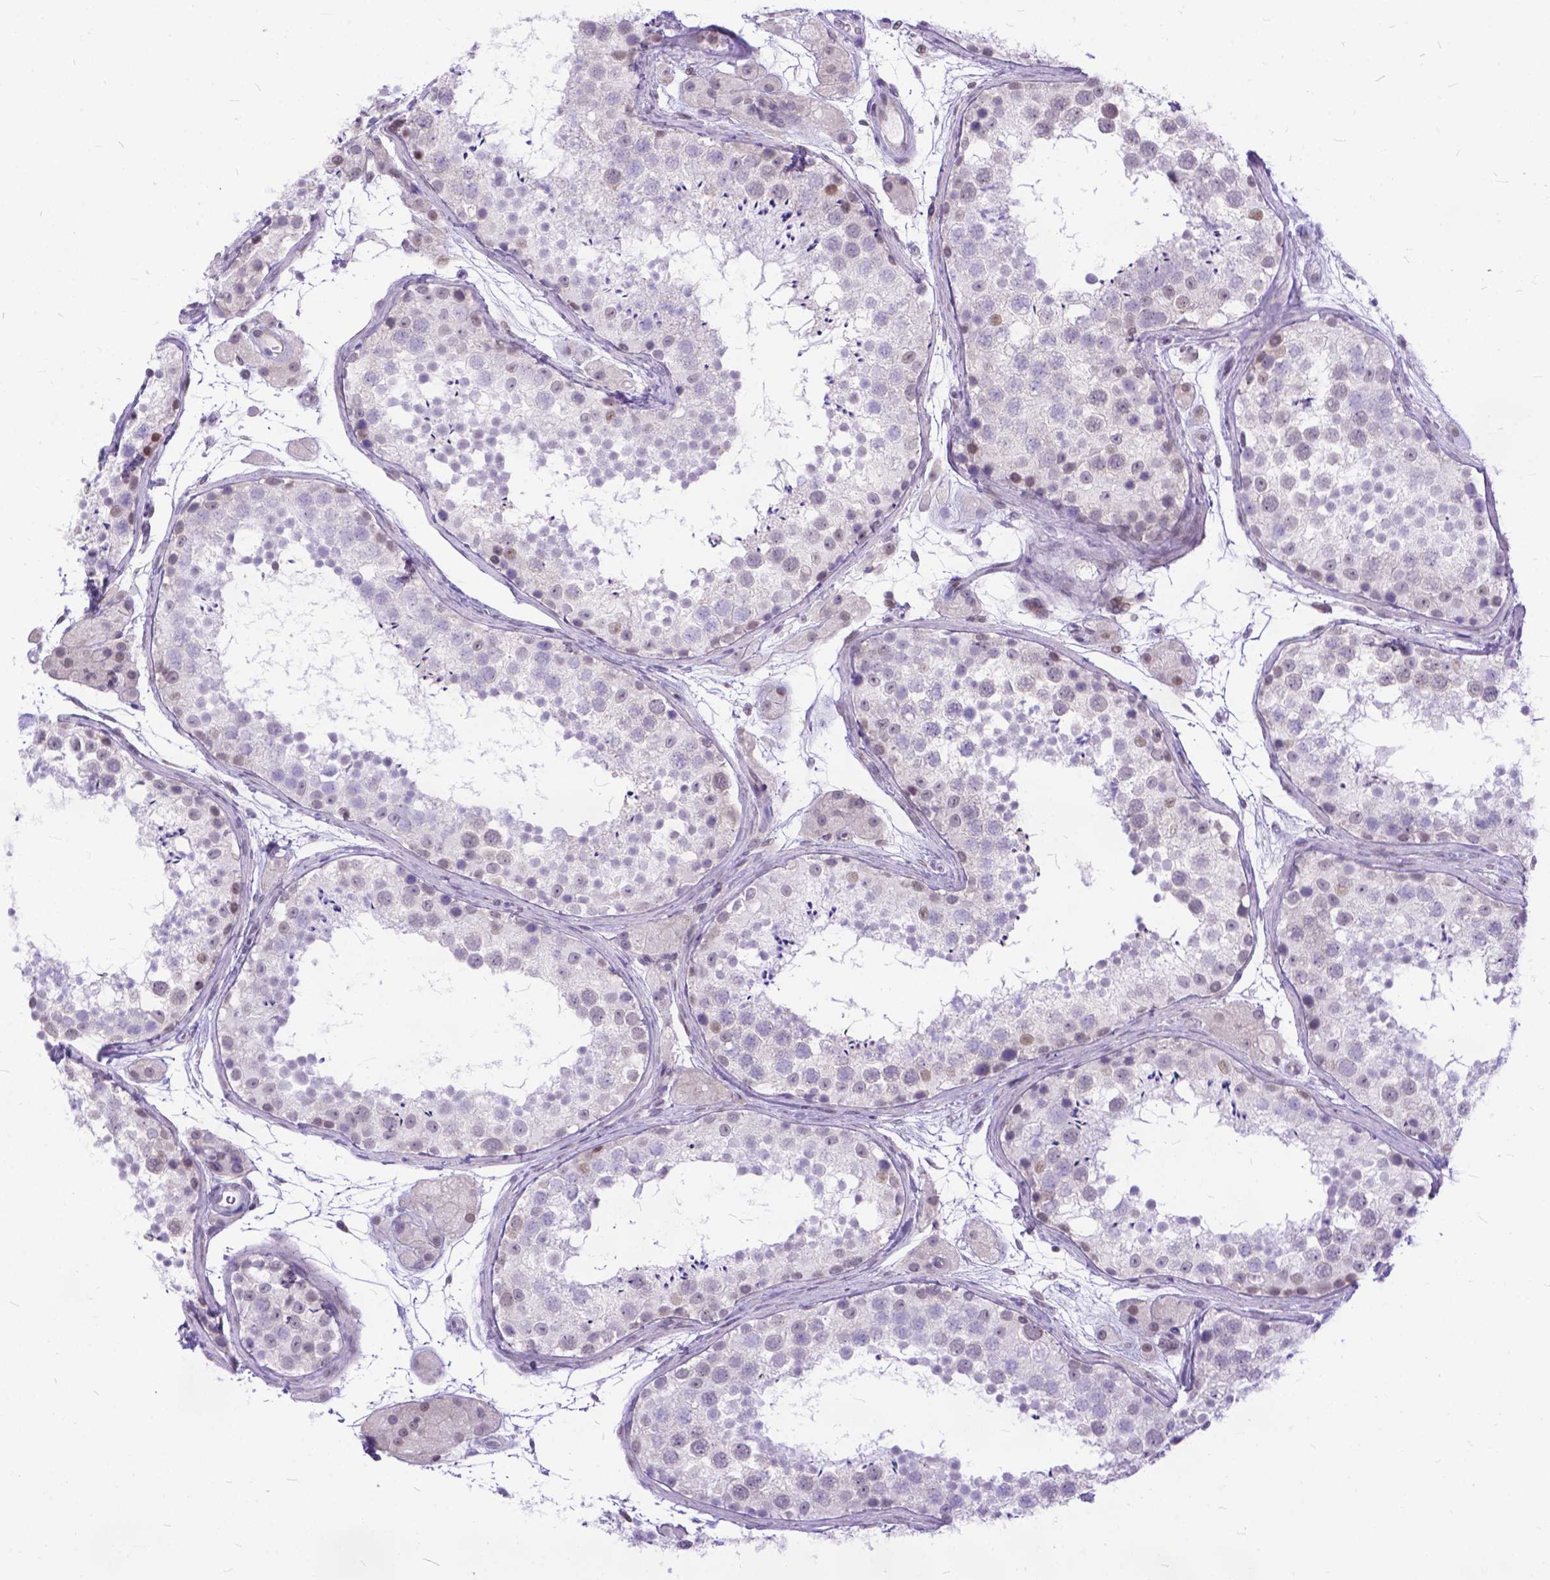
{"staining": {"intensity": "weak", "quantity": "25%-75%", "location": "nuclear"}, "tissue": "testis", "cell_type": "Cells in seminiferous ducts", "image_type": "normal", "snomed": [{"axis": "morphology", "description": "Normal tissue, NOS"}, {"axis": "topography", "description": "Testis"}], "caption": "This micrograph exhibits immunohistochemistry staining of unremarkable human testis, with low weak nuclear positivity in approximately 25%-75% of cells in seminiferous ducts.", "gene": "FAM124B", "patient": {"sex": "male", "age": 41}}